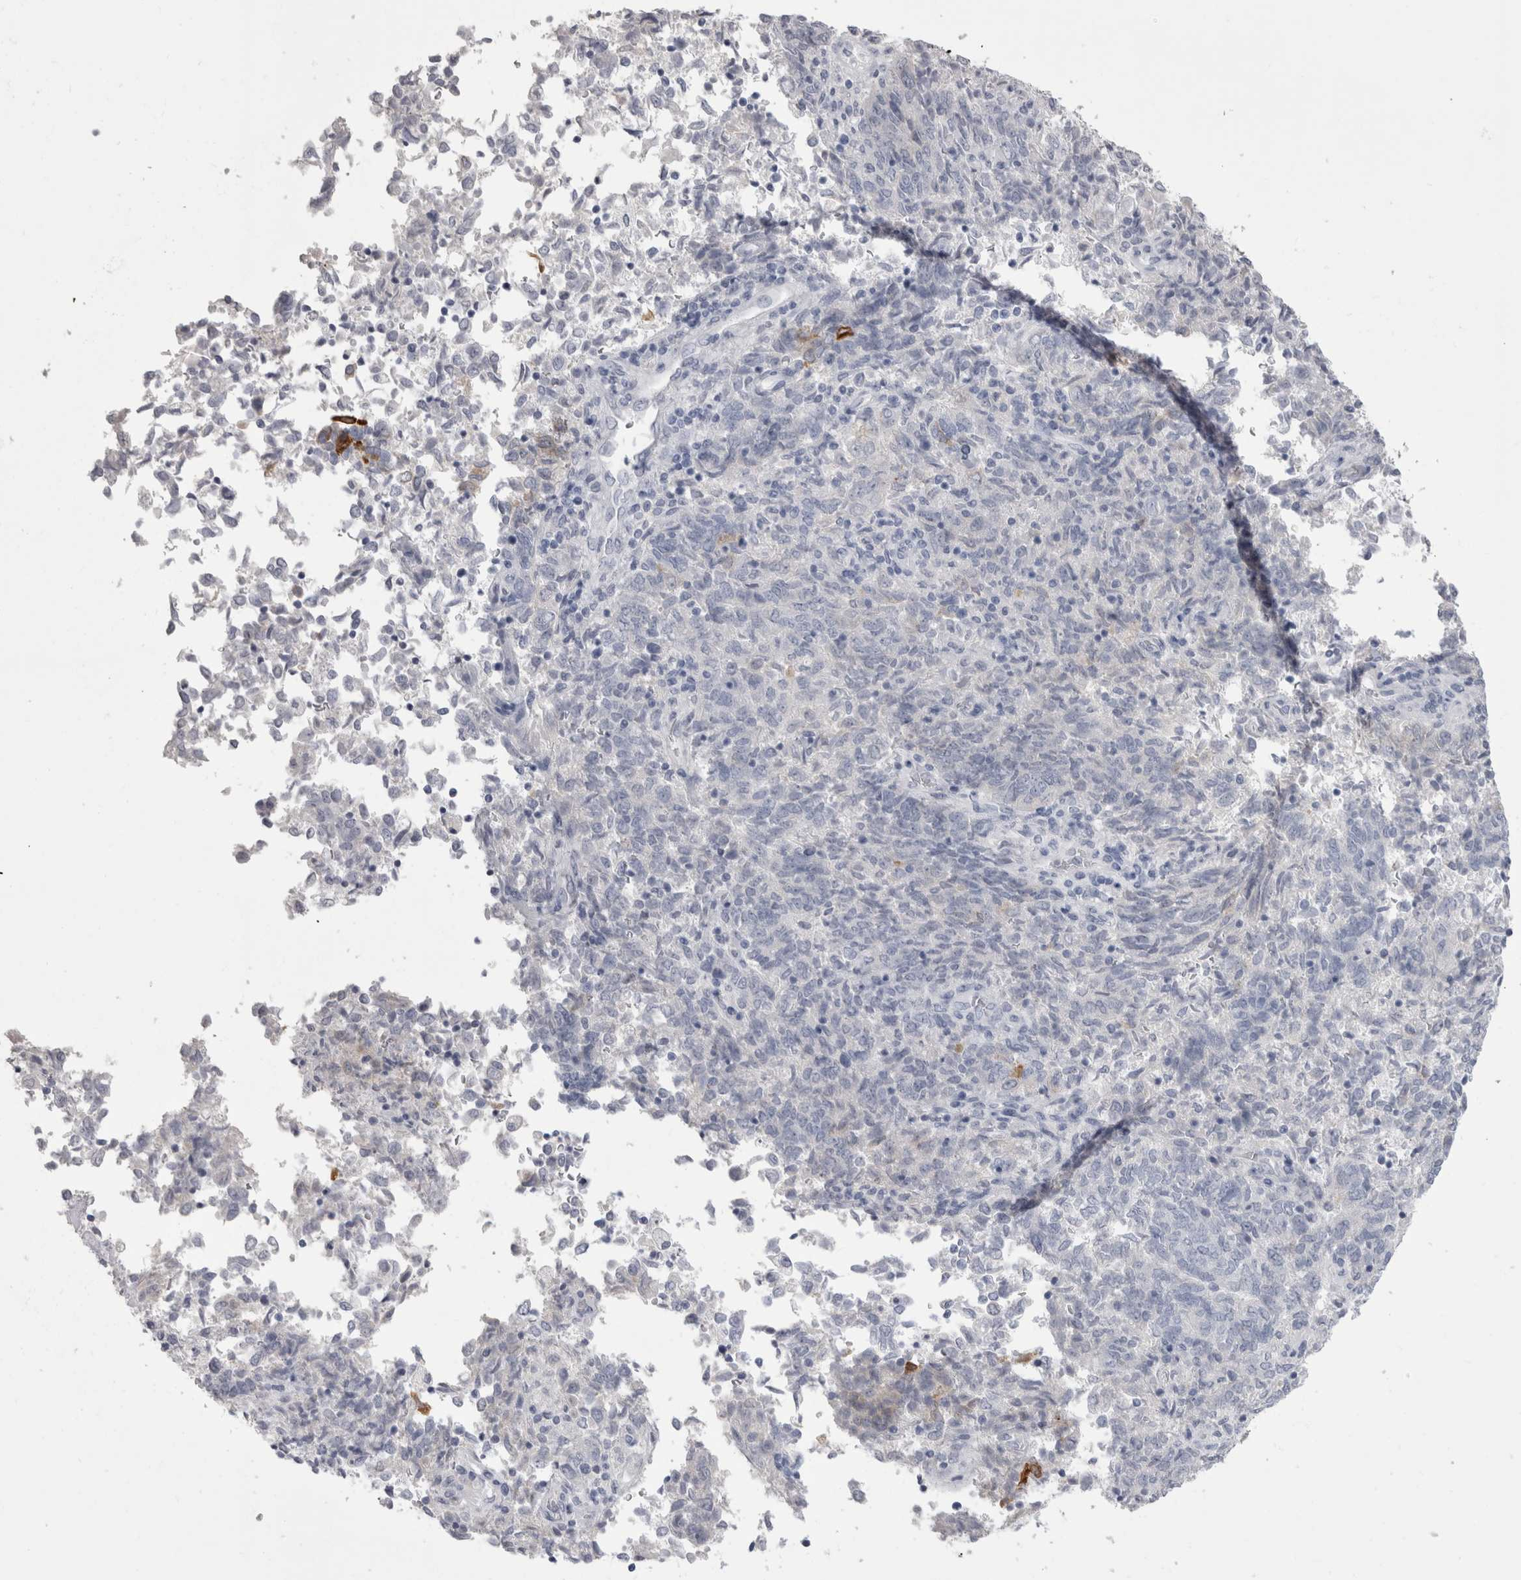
{"staining": {"intensity": "negative", "quantity": "none", "location": "none"}, "tissue": "endometrial cancer", "cell_type": "Tumor cells", "image_type": "cancer", "snomed": [{"axis": "morphology", "description": "Adenocarcinoma, NOS"}, {"axis": "topography", "description": "Endometrium"}], "caption": "Tumor cells are negative for brown protein staining in endometrial adenocarcinoma.", "gene": "ADAM2", "patient": {"sex": "female", "age": 80}}